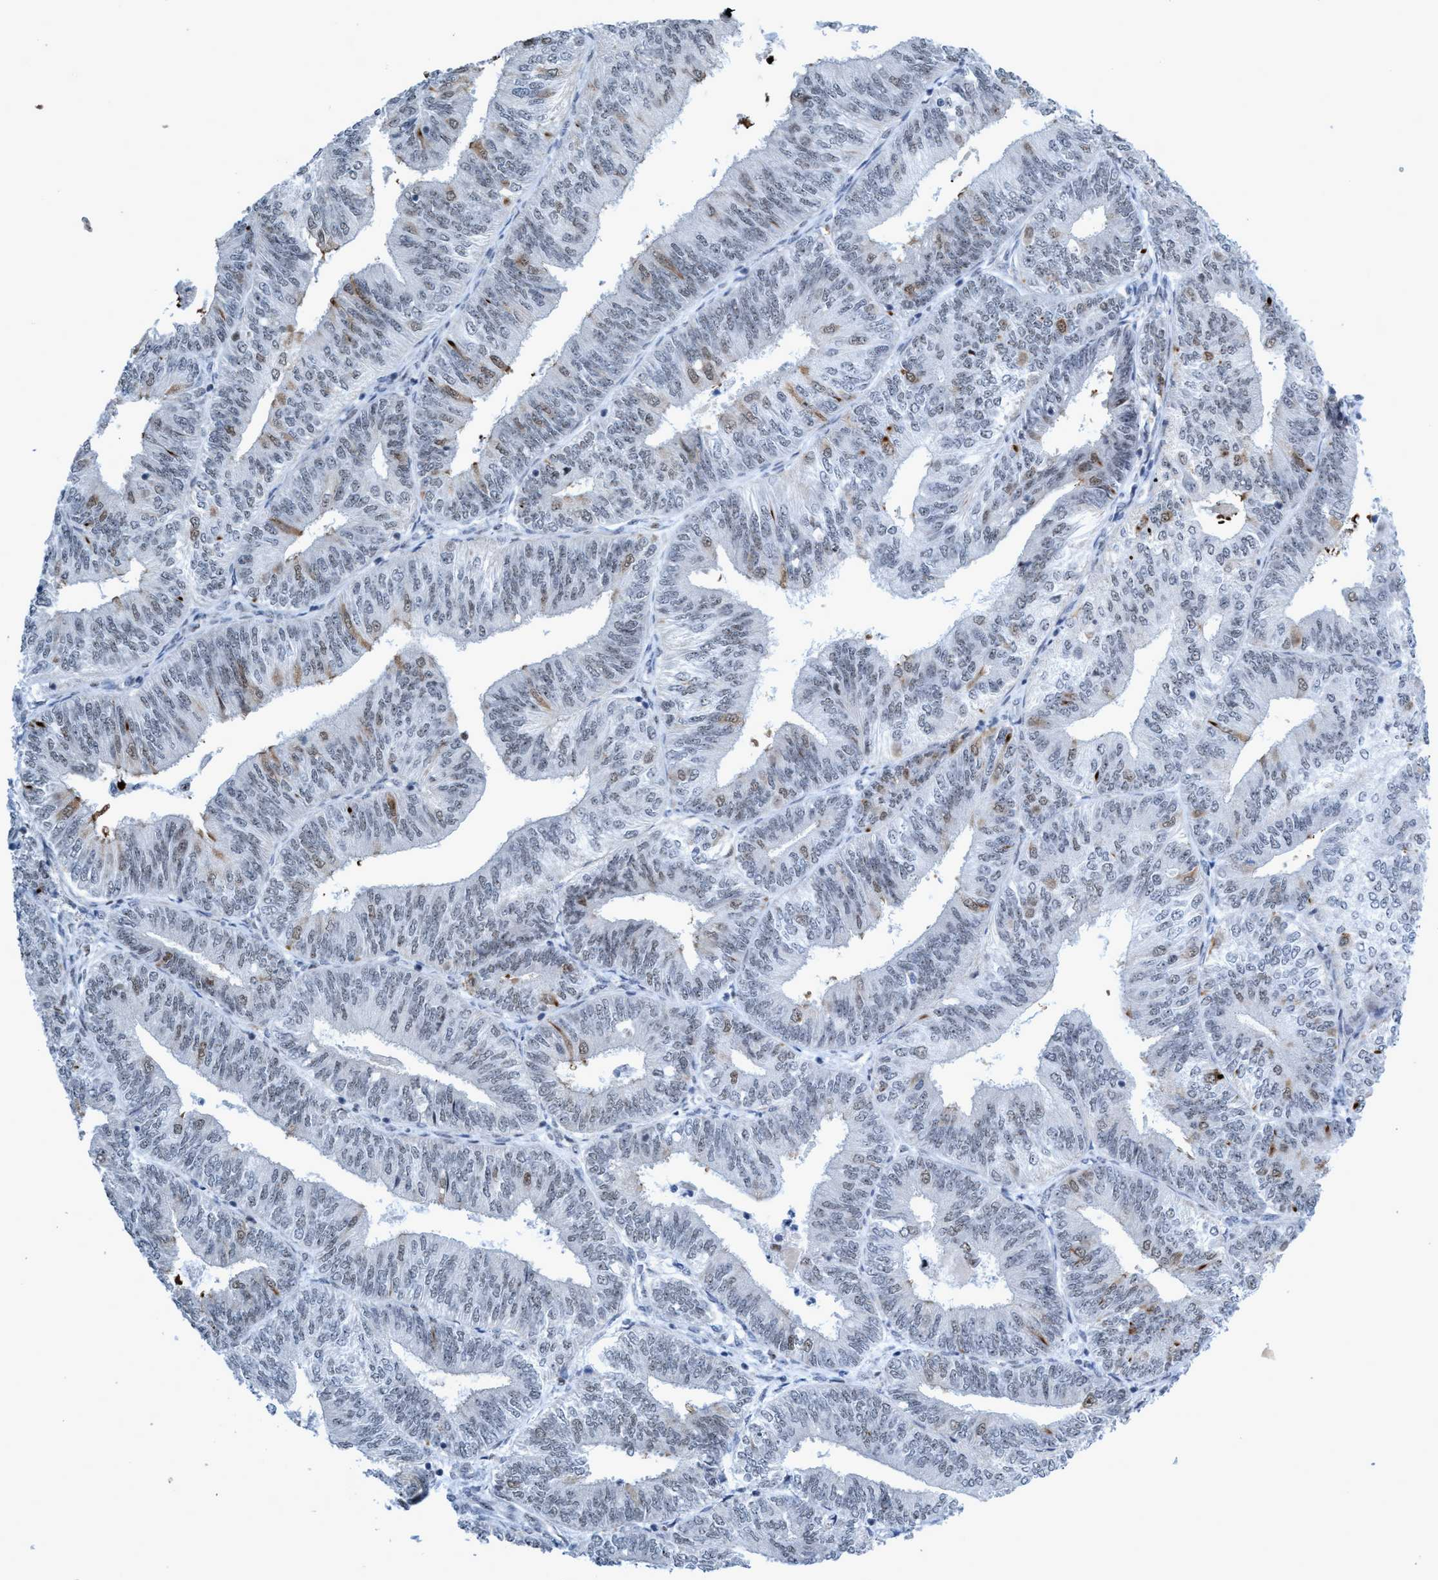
{"staining": {"intensity": "weak", "quantity": "<25%", "location": "cytoplasmic/membranous"}, "tissue": "endometrial cancer", "cell_type": "Tumor cells", "image_type": "cancer", "snomed": [{"axis": "morphology", "description": "Adenocarcinoma, NOS"}, {"axis": "topography", "description": "Endometrium"}], "caption": "The image displays no staining of tumor cells in adenocarcinoma (endometrial). The staining is performed using DAB brown chromogen with nuclei counter-stained in using hematoxylin.", "gene": "CWC27", "patient": {"sex": "female", "age": 58}}